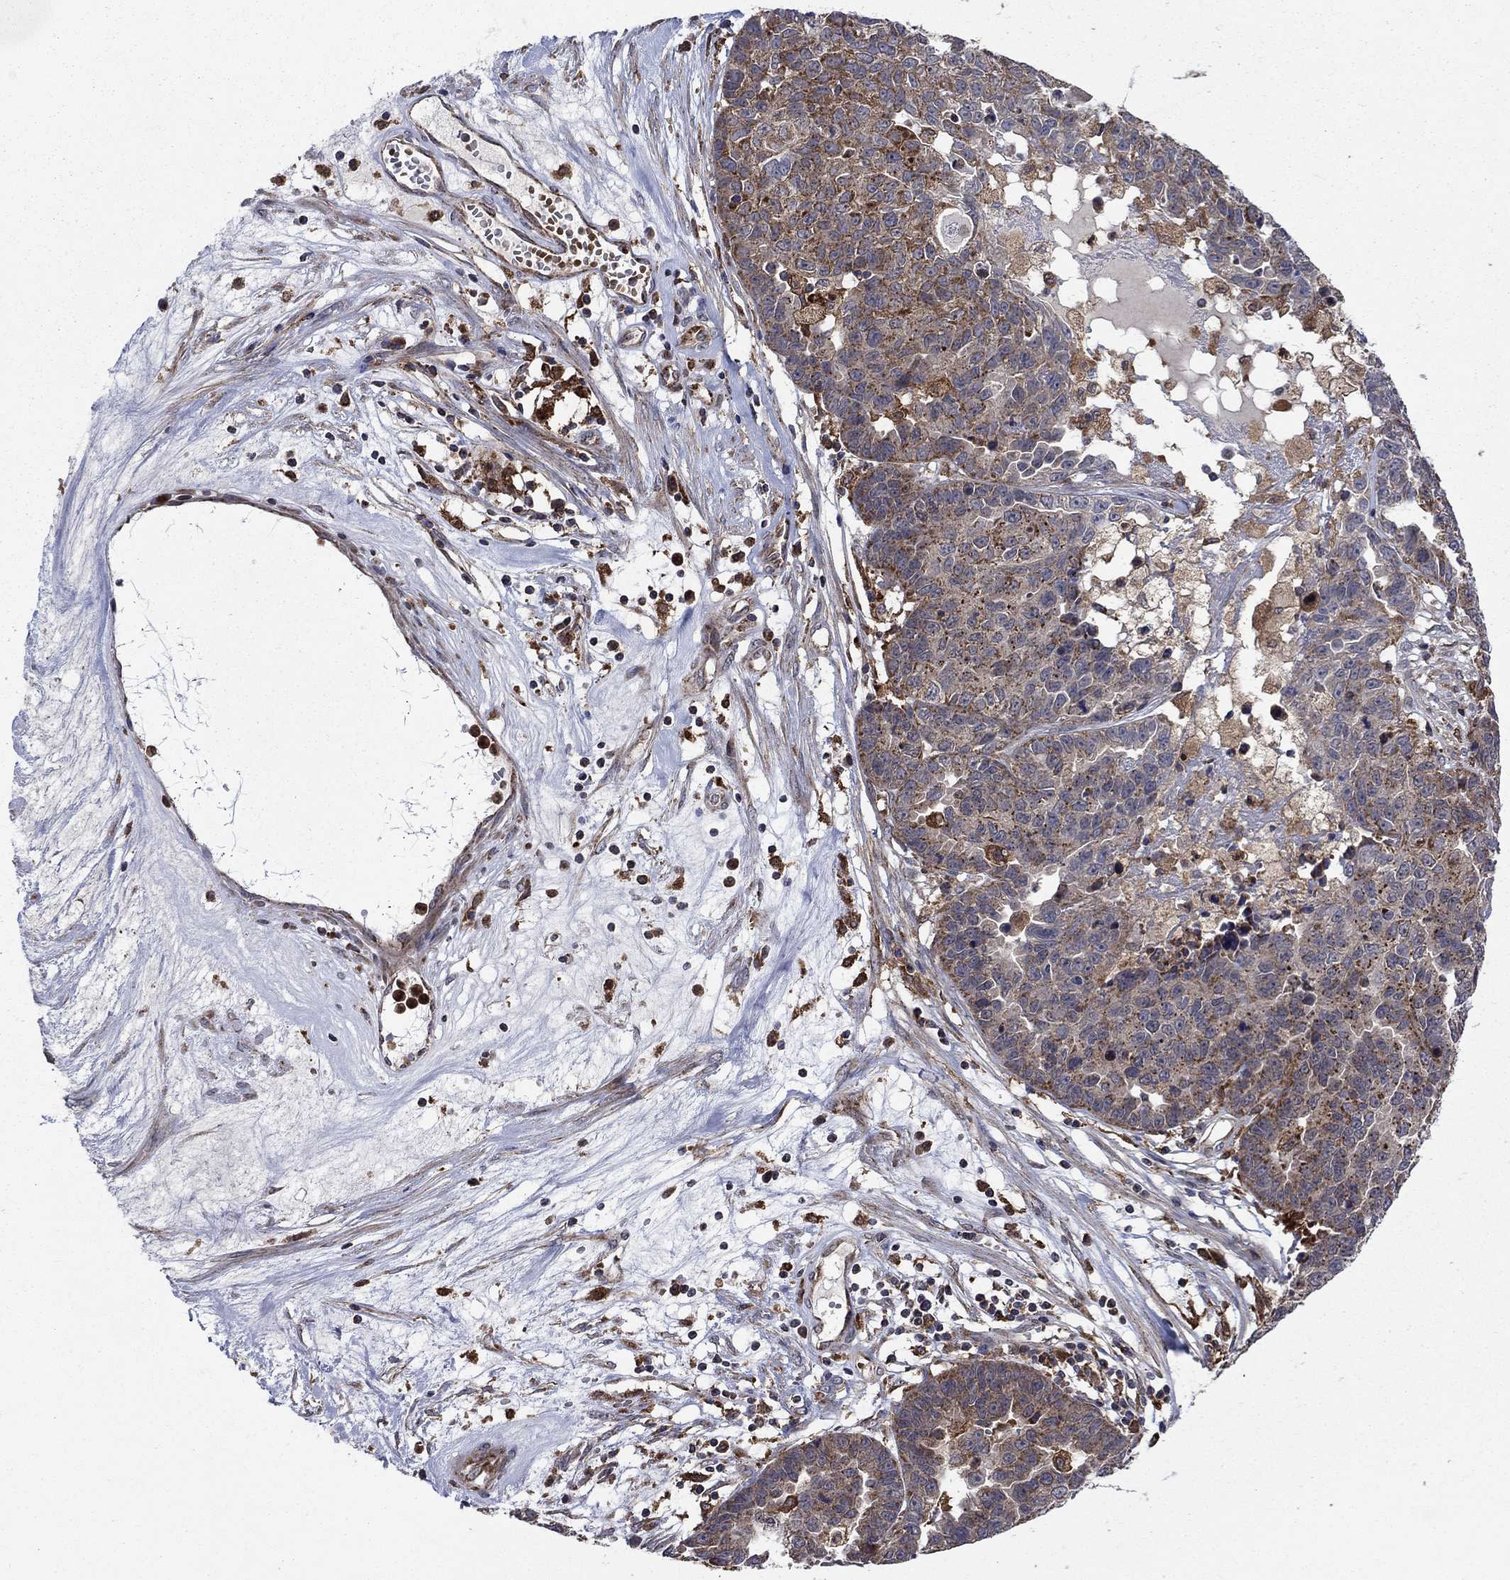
{"staining": {"intensity": "strong", "quantity": "<25%", "location": "cytoplasmic/membranous"}, "tissue": "ovarian cancer", "cell_type": "Tumor cells", "image_type": "cancer", "snomed": [{"axis": "morphology", "description": "Cystadenocarcinoma, serous, NOS"}, {"axis": "topography", "description": "Ovary"}], "caption": "There is medium levels of strong cytoplasmic/membranous expression in tumor cells of ovarian serous cystadenocarcinoma, as demonstrated by immunohistochemical staining (brown color).", "gene": "RNF19B", "patient": {"sex": "female", "age": 87}}